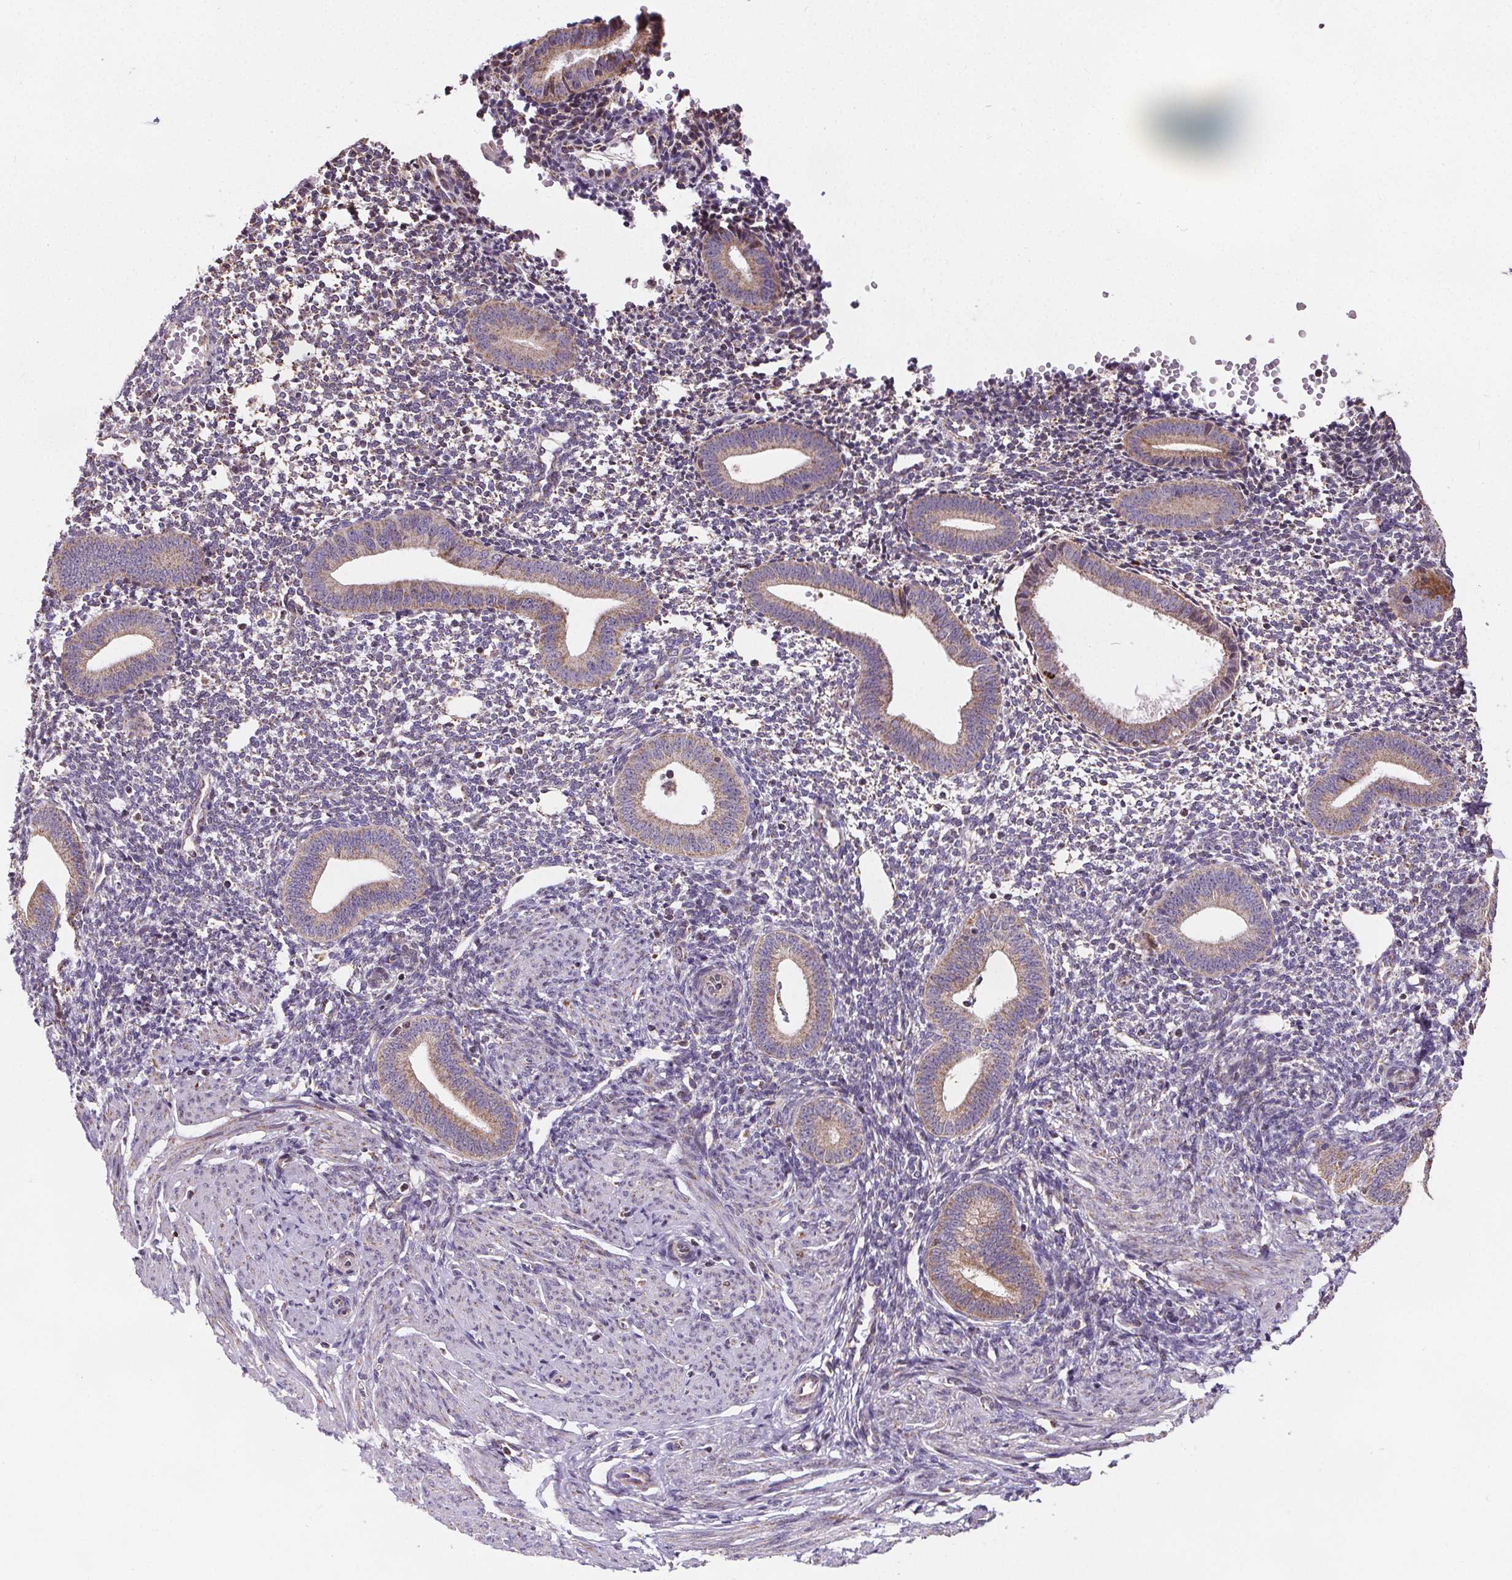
{"staining": {"intensity": "weak", "quantity": "25%-75%", "location": "cytoplasmic/membranous"}, "tissue": "endometrium", "cell_type": "Cells in endometrial stroma", "image_type": "normal", "snomed": [{"axis": "morphology", "description": "Normal tissue, NOS"}, {"axis": "topography", "description": "Endometrium"}], "caption": "This micrograph shows immunohistochemistry staining of benign endometrium, with low weak cytoplasmic/membranous positivity in approximately 25%-75% of cells in endometrial stroma.", "gene": "SUCLA2", "patient": {"sex": "female", "age": 40}}